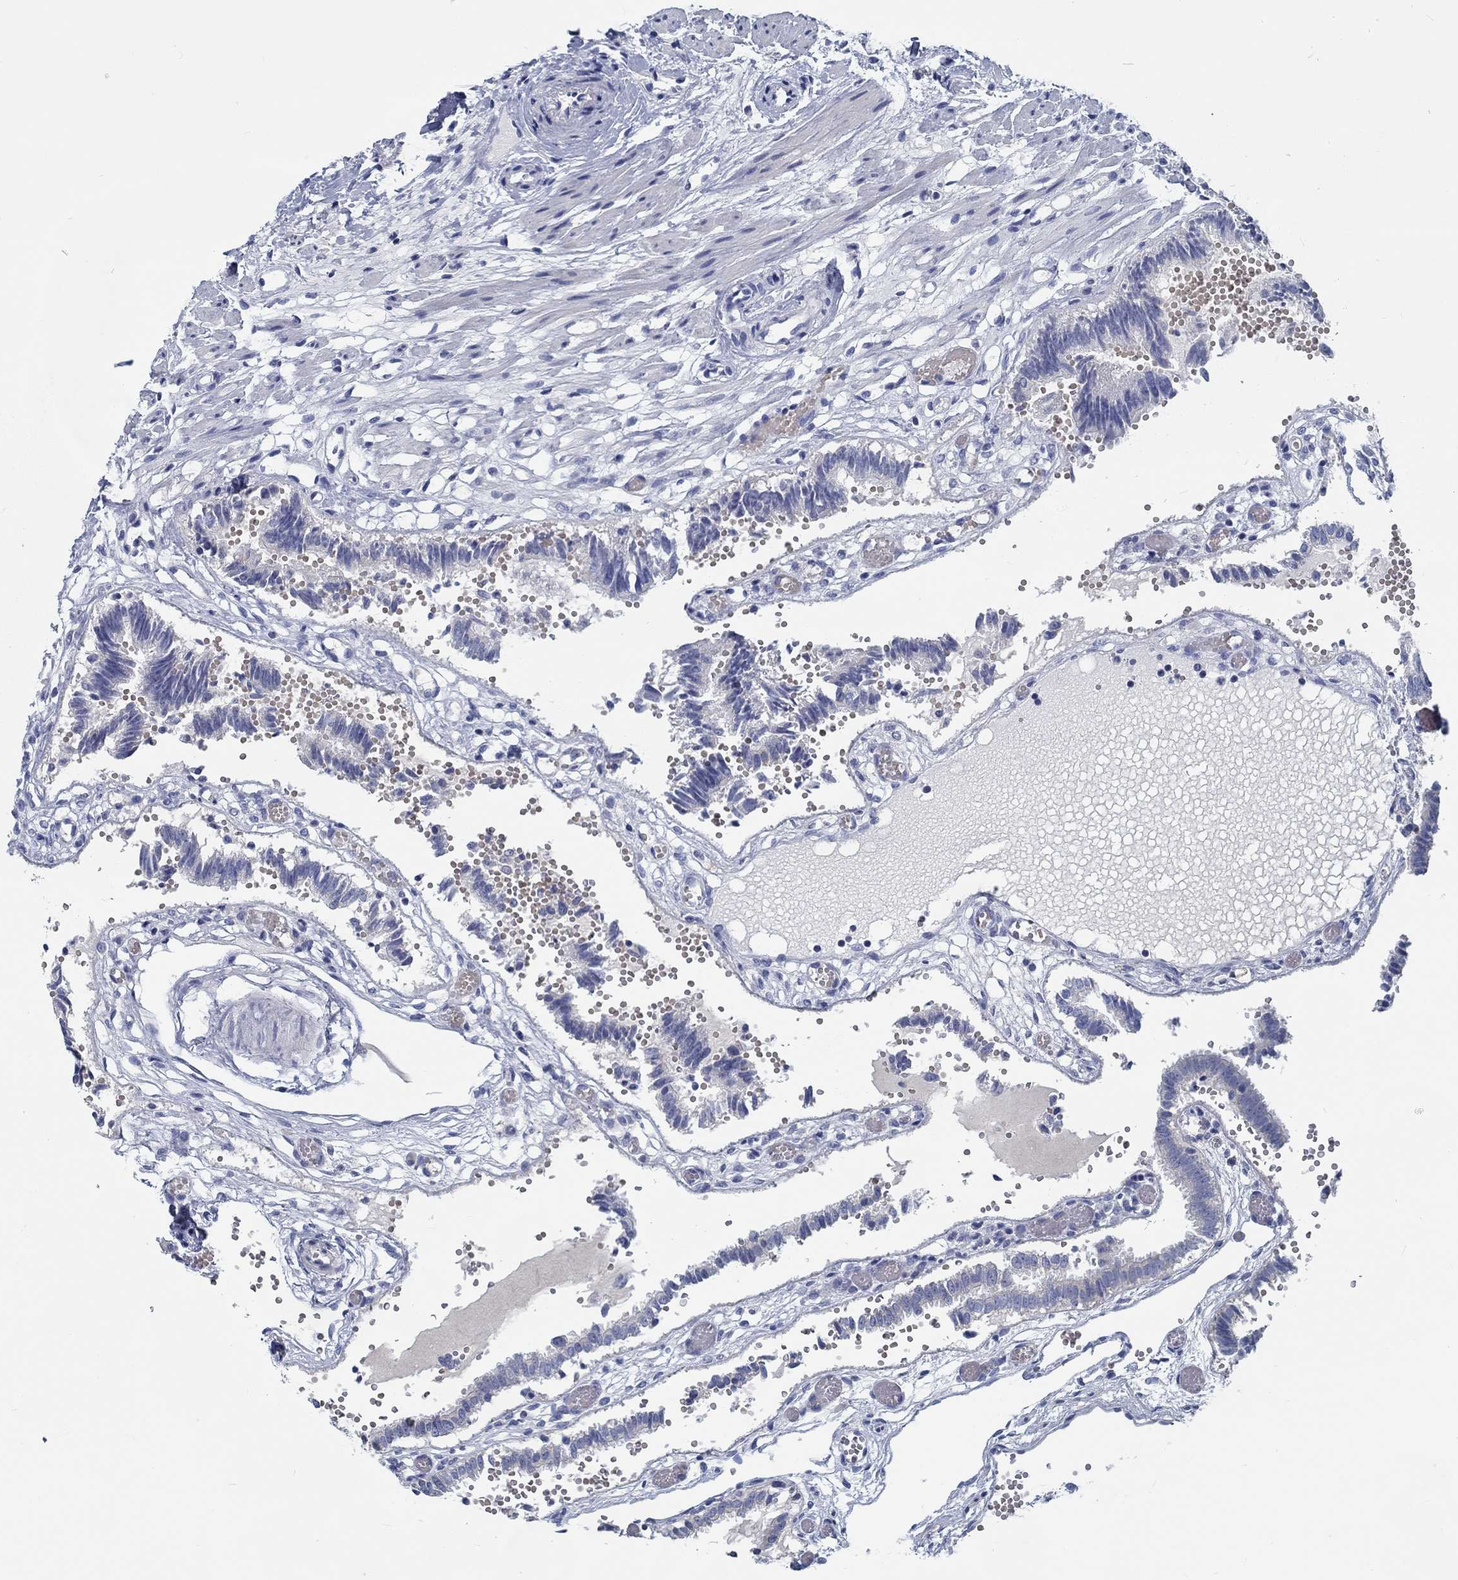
{"staining": {"intensity": "negative", "quantity": "none", "location": "none"}, "tissue": "fallopian tube", "cell_type": "Glandular cells", "image_type": "normal", "snomed": [{"axis": "morphology", "description": "Normal tissue, NOS"}, {"axis": "topography", "description": "Fallopian tube"}], "caption": "Immunohistochemistry histopathology image of unremarkable human fallopian tube stained for a protein (brown), which displays no staining in glandular cells. (Stains: DAB immunohistochemistry with hematoxylin counter stain, Microscopy: brightfield microscopy at high magnification).", "gene": "MYBPC1", "patient": {"sex": "female", "age": 37}}